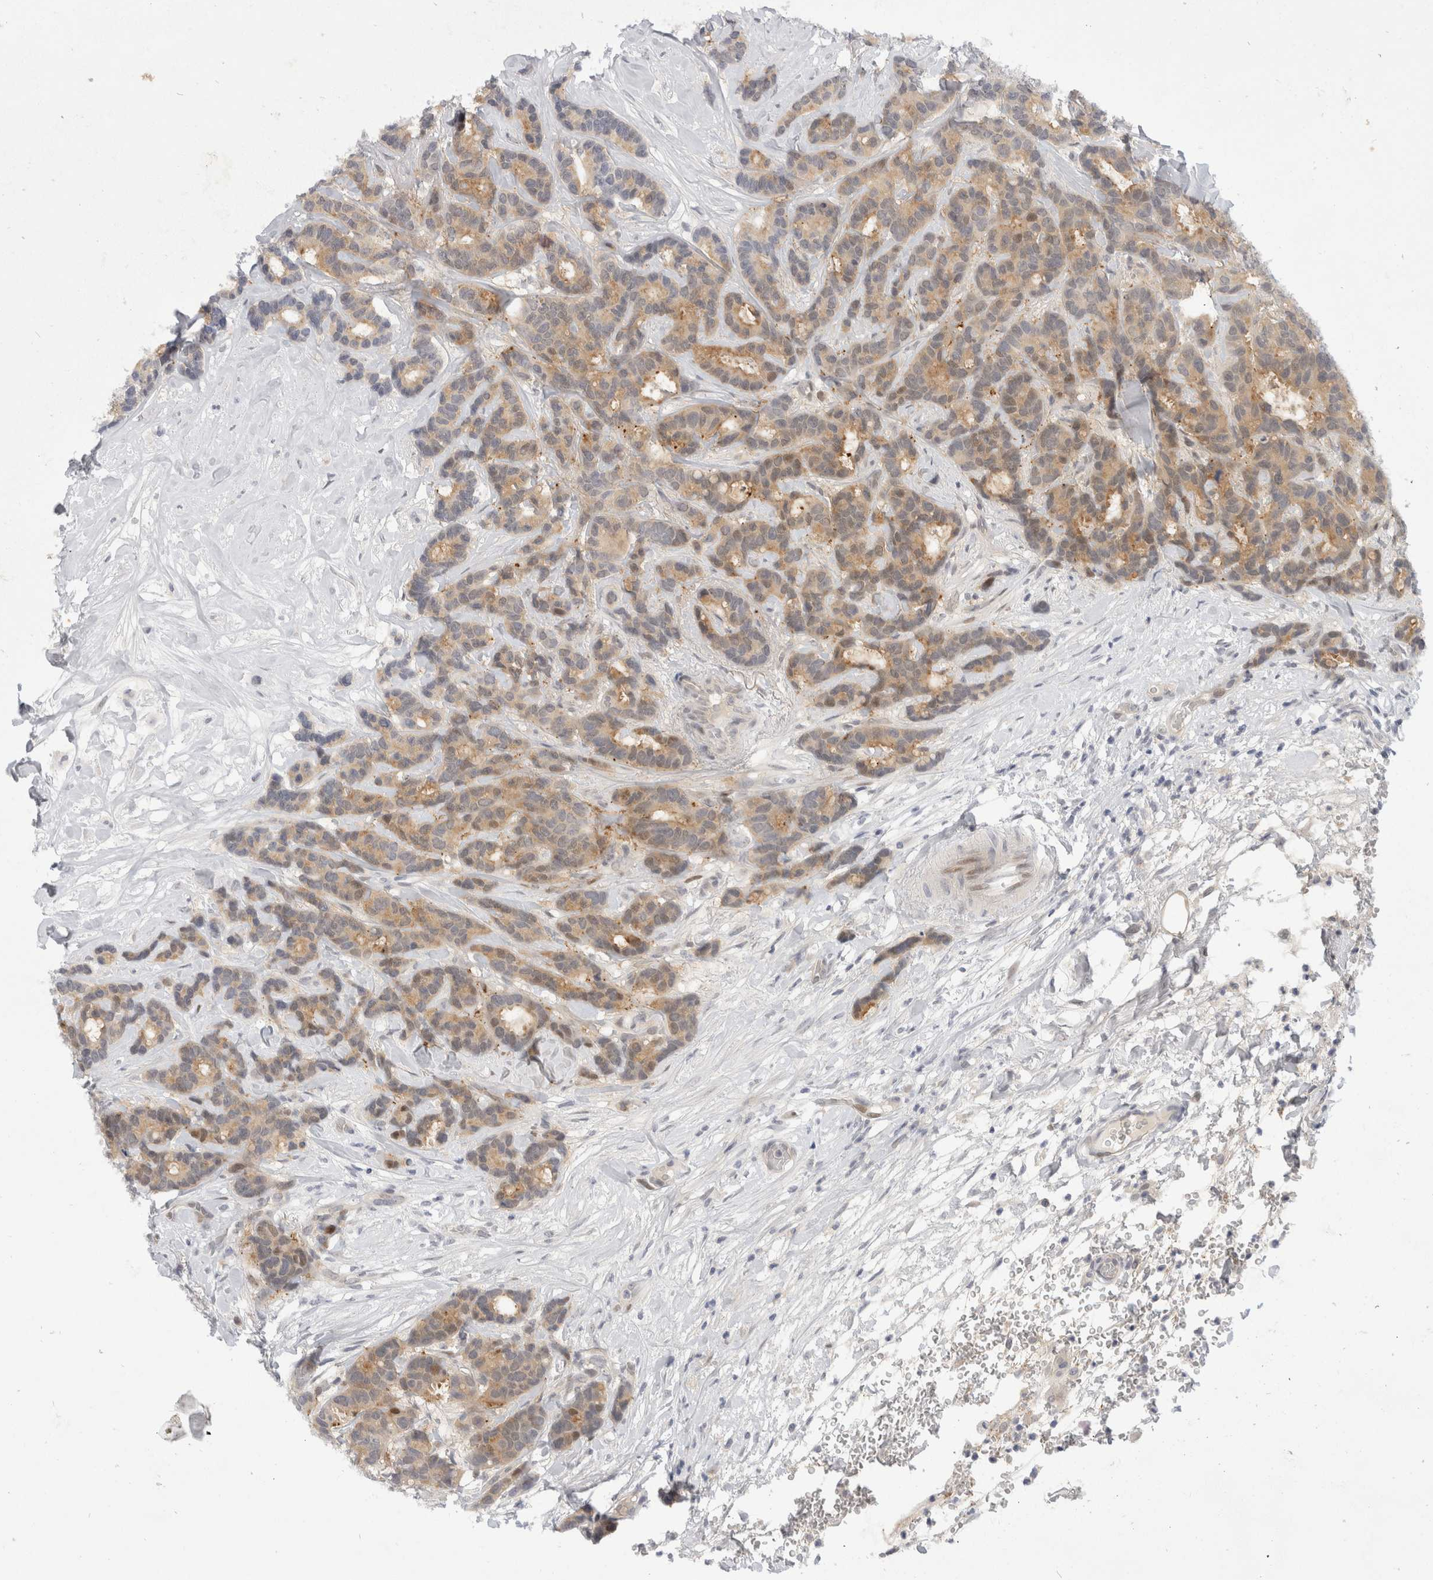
{"staining": {"intensity": "moderate", "quantity": ">75%", "location": "cytoplasmic/membranous"}, "tissue": "breast cancer", "cell_type": "Tumor cells", "image_type": "cancer", "snomed": [{"axis": "morphology", "description": "Duct carcinoma"}, {"axis": "topography", "description": "Breast"}], "caption": "The image demonstrates staining of invasive ductal carcinoma (breast), revealing moderate cytoplasmic/membranous protein positivity (brown color) within tumor cells.", "gene": "TOM1L2", "patient": {"sex": "female", "age": 87}}